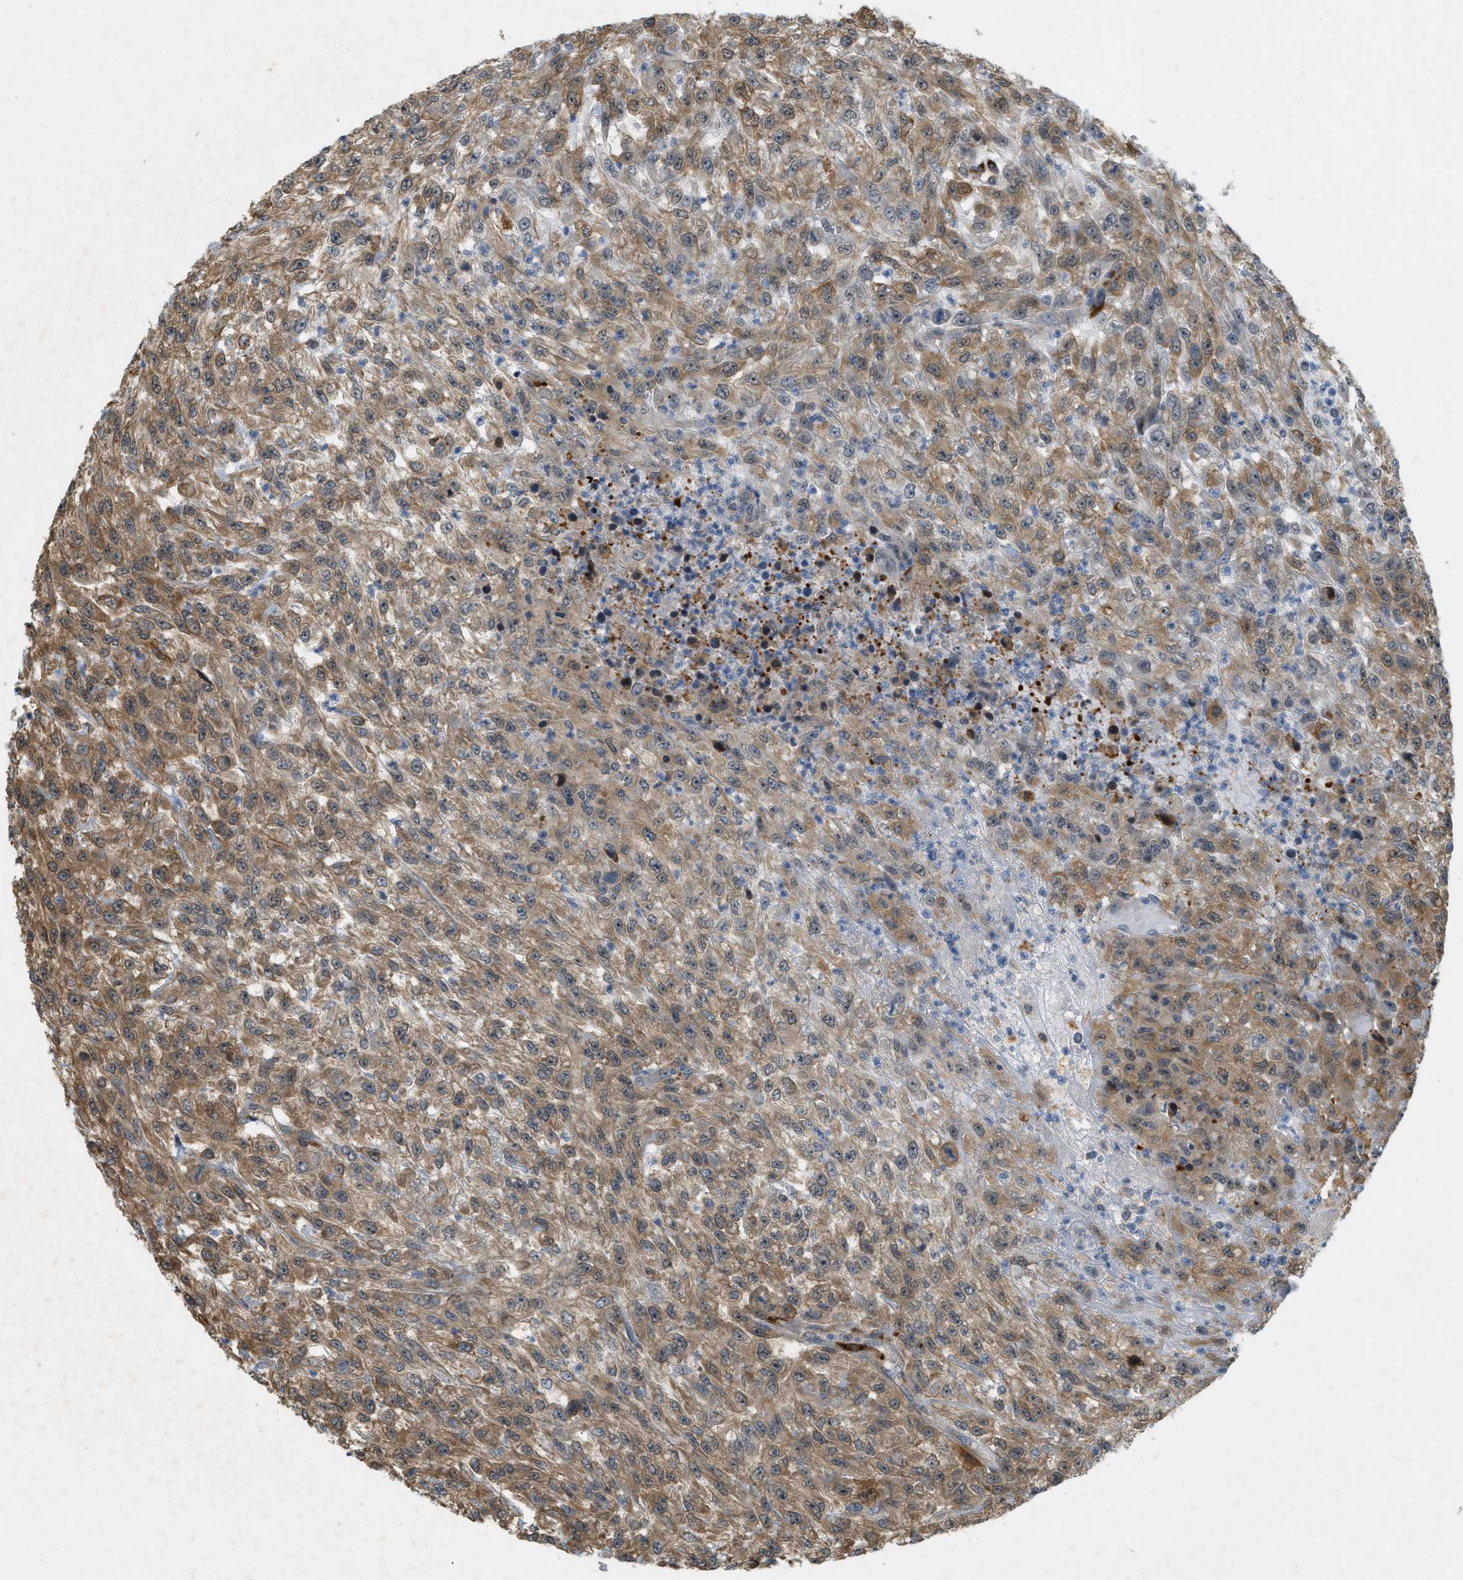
{"staining": {"intensity": "moderate", "quantity": ">75%", "location": "cytoplasmic/membranous"}, "tissue": "urothelial cancer", "cell_type": "Tumor cells", "image_type": "cancer", "snomed": [{"axis": "morphology", "description": "Urothelial carcinoma, High grade"}, {"axis": "topography", "description": "Urinary bladder"}], "caption": "An IHC micrograph of tumor tissue is shown. Protein staining in brown shows moderate cytoplasmic/membranous positivity in urothelial cancer within tumor cells.", "gene": "PDCL3", "patient": {"sex": "male", "age": 46}}